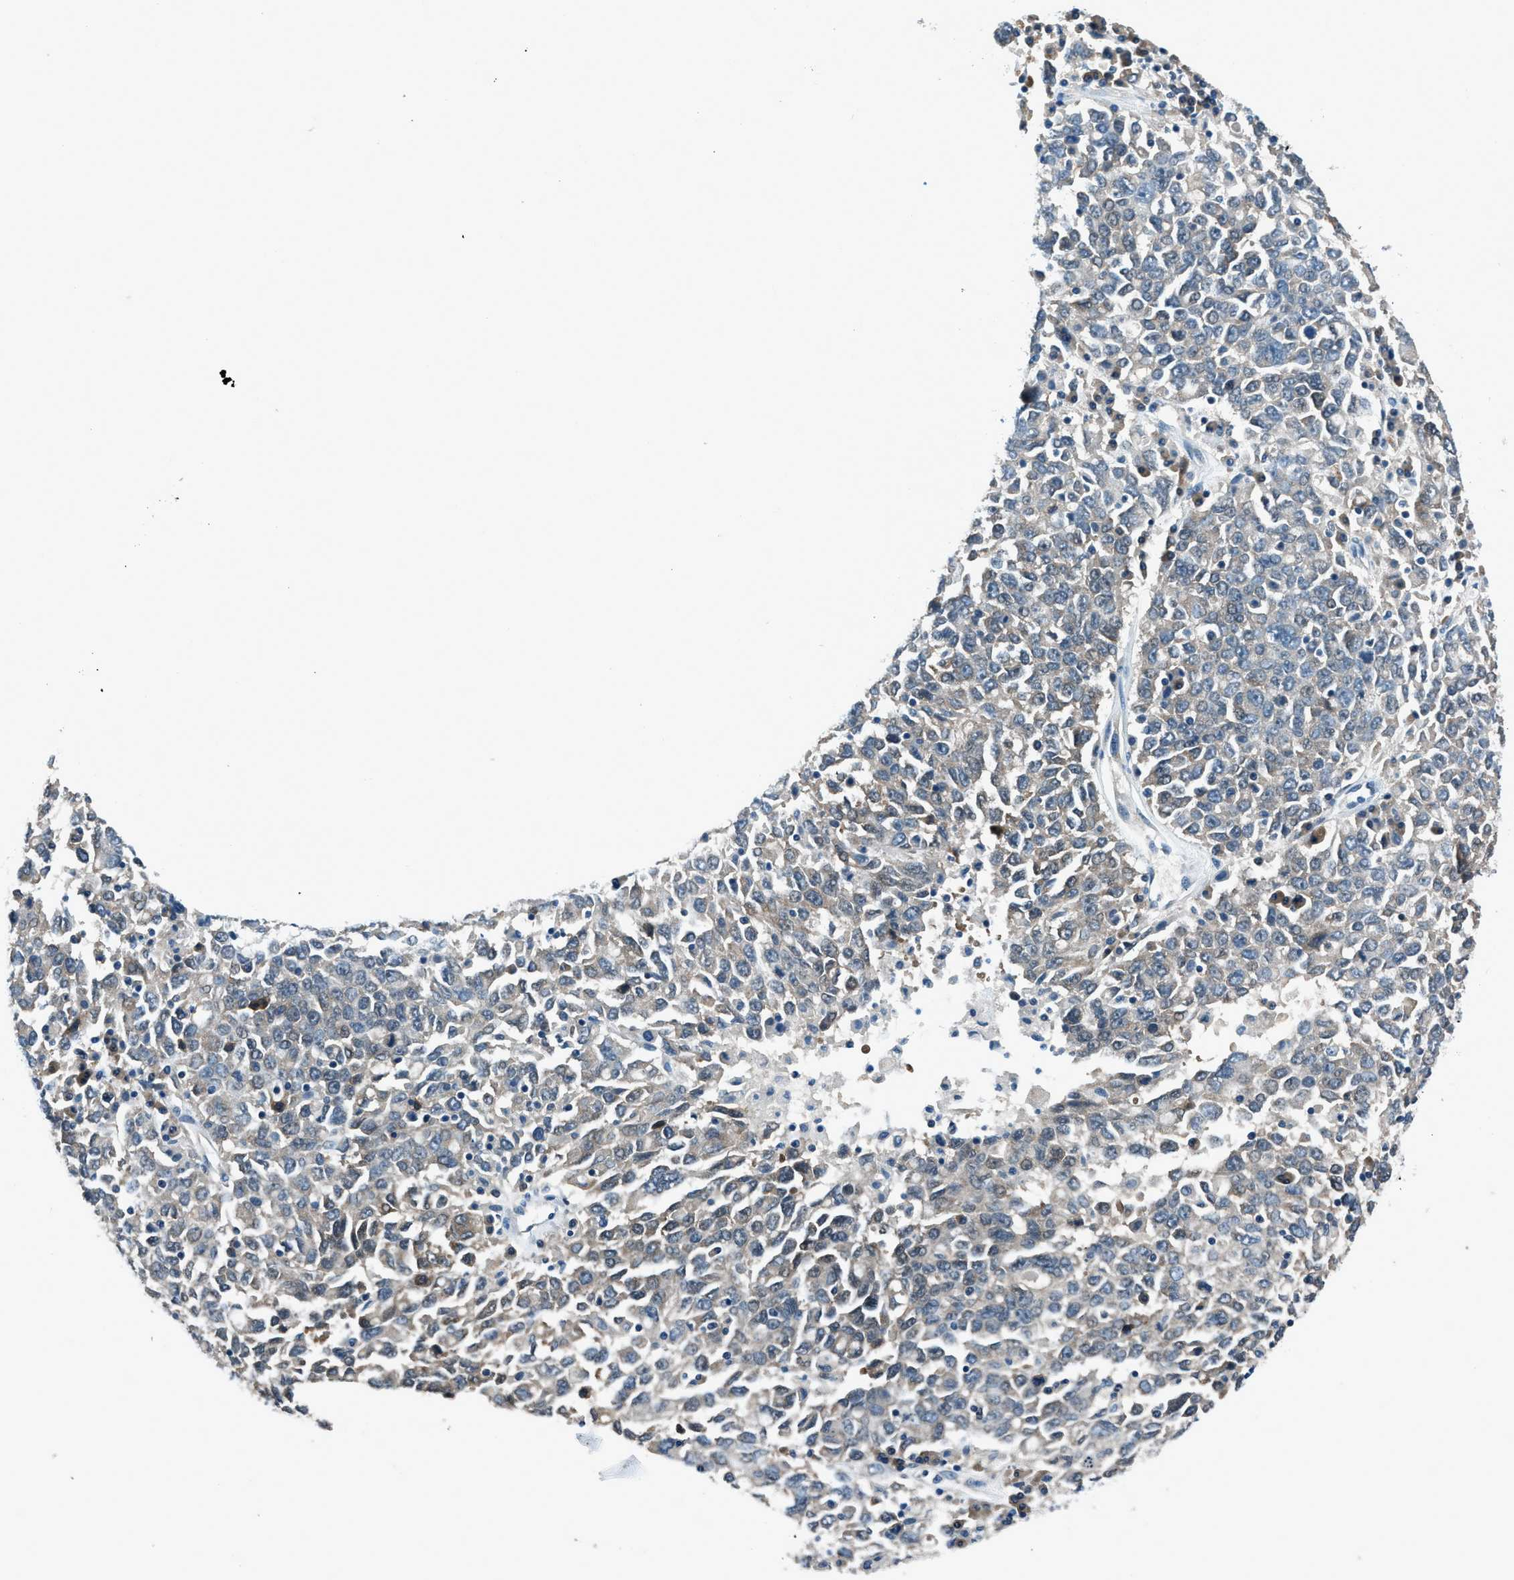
{"staining": {"intensity": "weak", "quantity": "<25%", "location": "cytoplasmic/membranous"}, "tissue": "ovarian cancer", "cell_type": "Tumor cells", "image_type": "cancer", "snomed": [{"axis": "morphology", "description": "Carcinoma, endometroid"}, {"axis": "topography", "description": "Ovary"}], "caption": "IHC image of neoplastic tissue: human ovarian cancer stained with DAB exhibits no significant protein positivity in tumor cells. (DAB immunohistochemistry, high magnification).", "gene": "ACP1", "patient": {"sex": "female", "age": 62}}